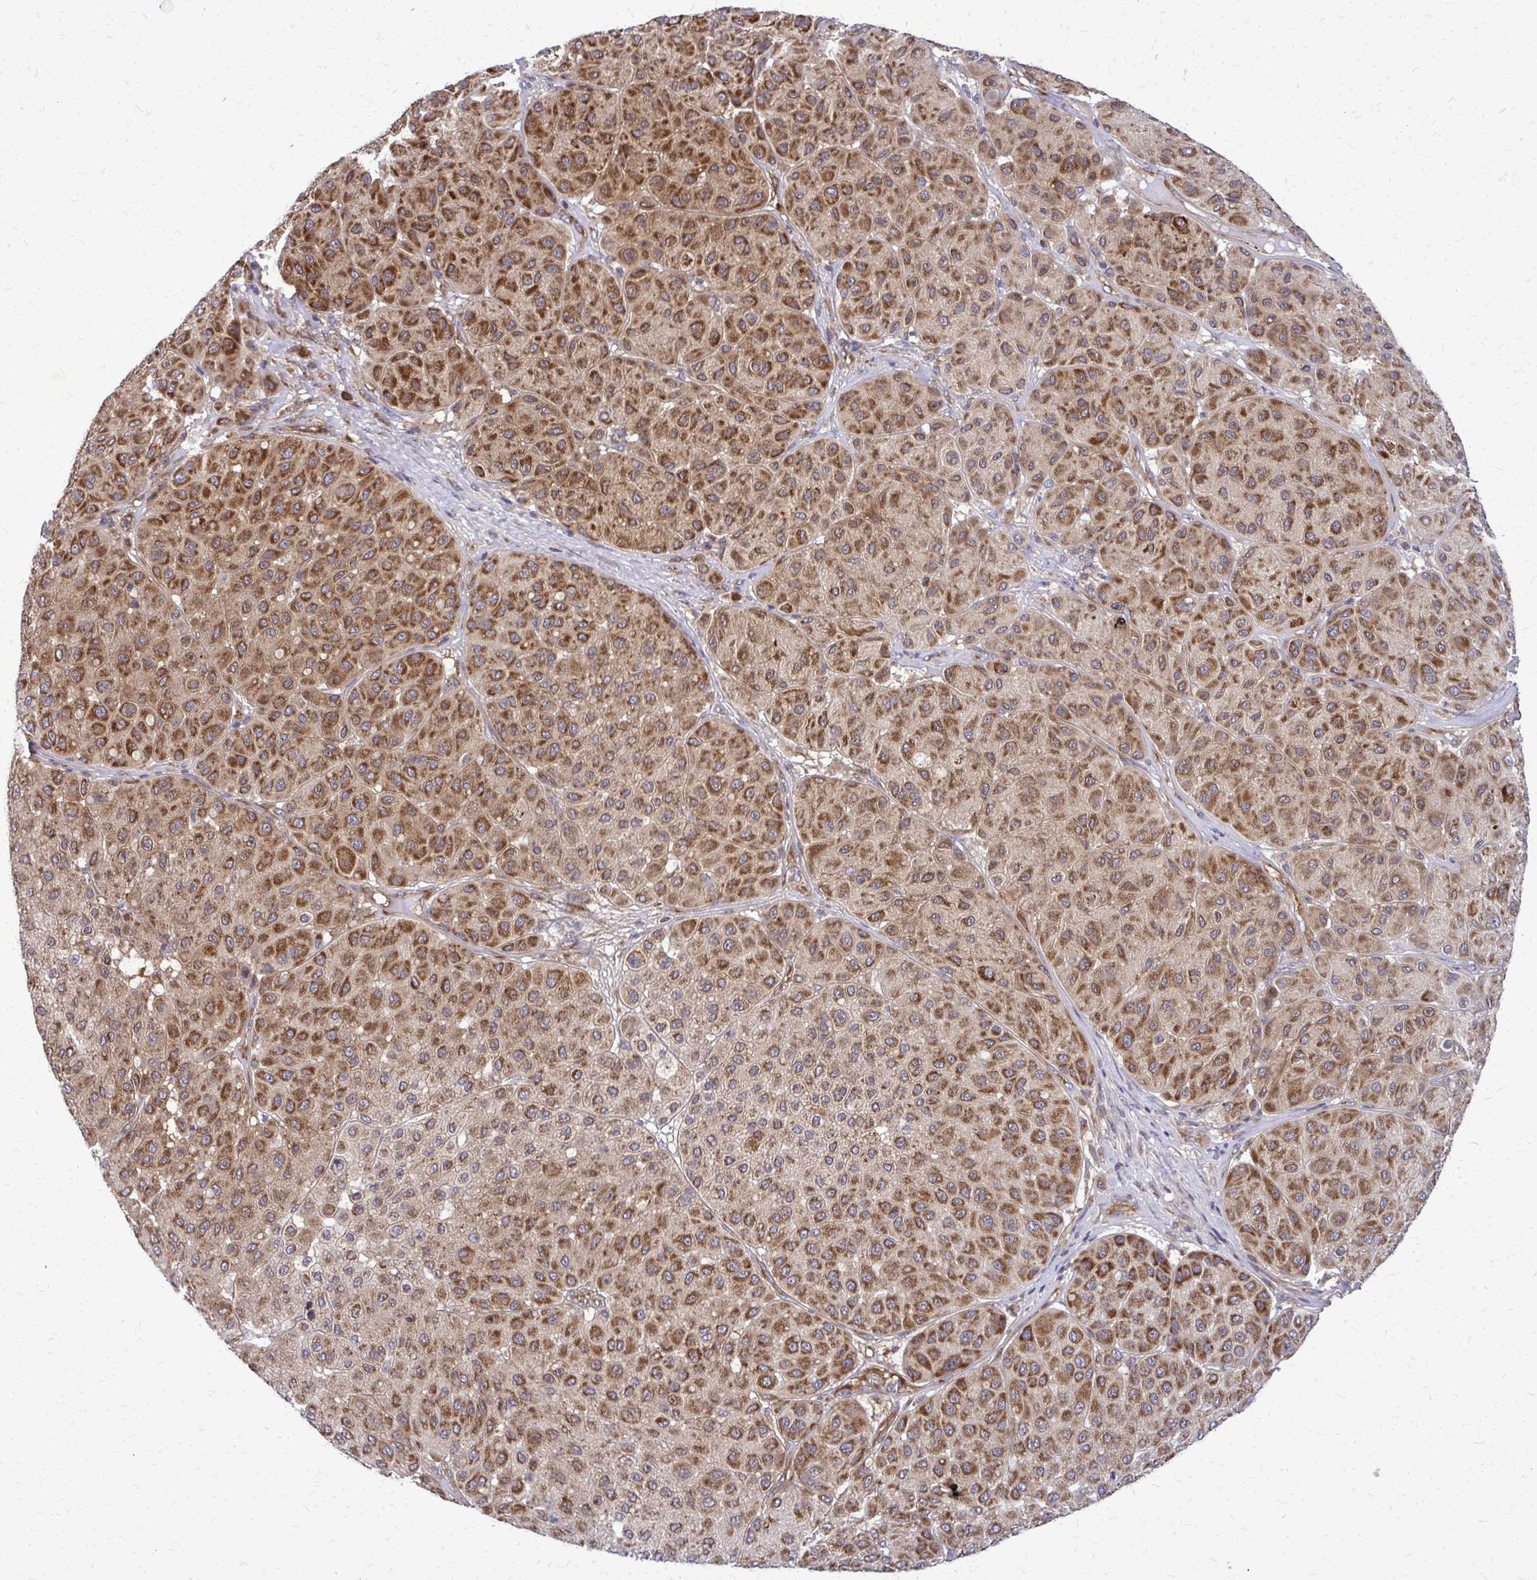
{"staining": {"intensity": "strong", "quantity": ">75%", "location": "cytoplasmic/membranous"}, "tissue": "melanoma", "cell_type": "Tumor cells", "image_type": "cancer", "snomed": [{"axis": "morphology", "description": "Malignant melanoma, Metastatic site"}, {"axis": "topography", "description": "Smooth muscle"}], "caption": "Protein staining of malignant melanoma (metastatic site) tissue shows strong cytoplasmic/membranous staining in about >75% of tumor cells. (DAB (3,3'-diaminobenzidine) IHC with brightfield microscopy, high magnification).", "gene": "PDK4", "patient": {"sex": "male", "age": 41}}